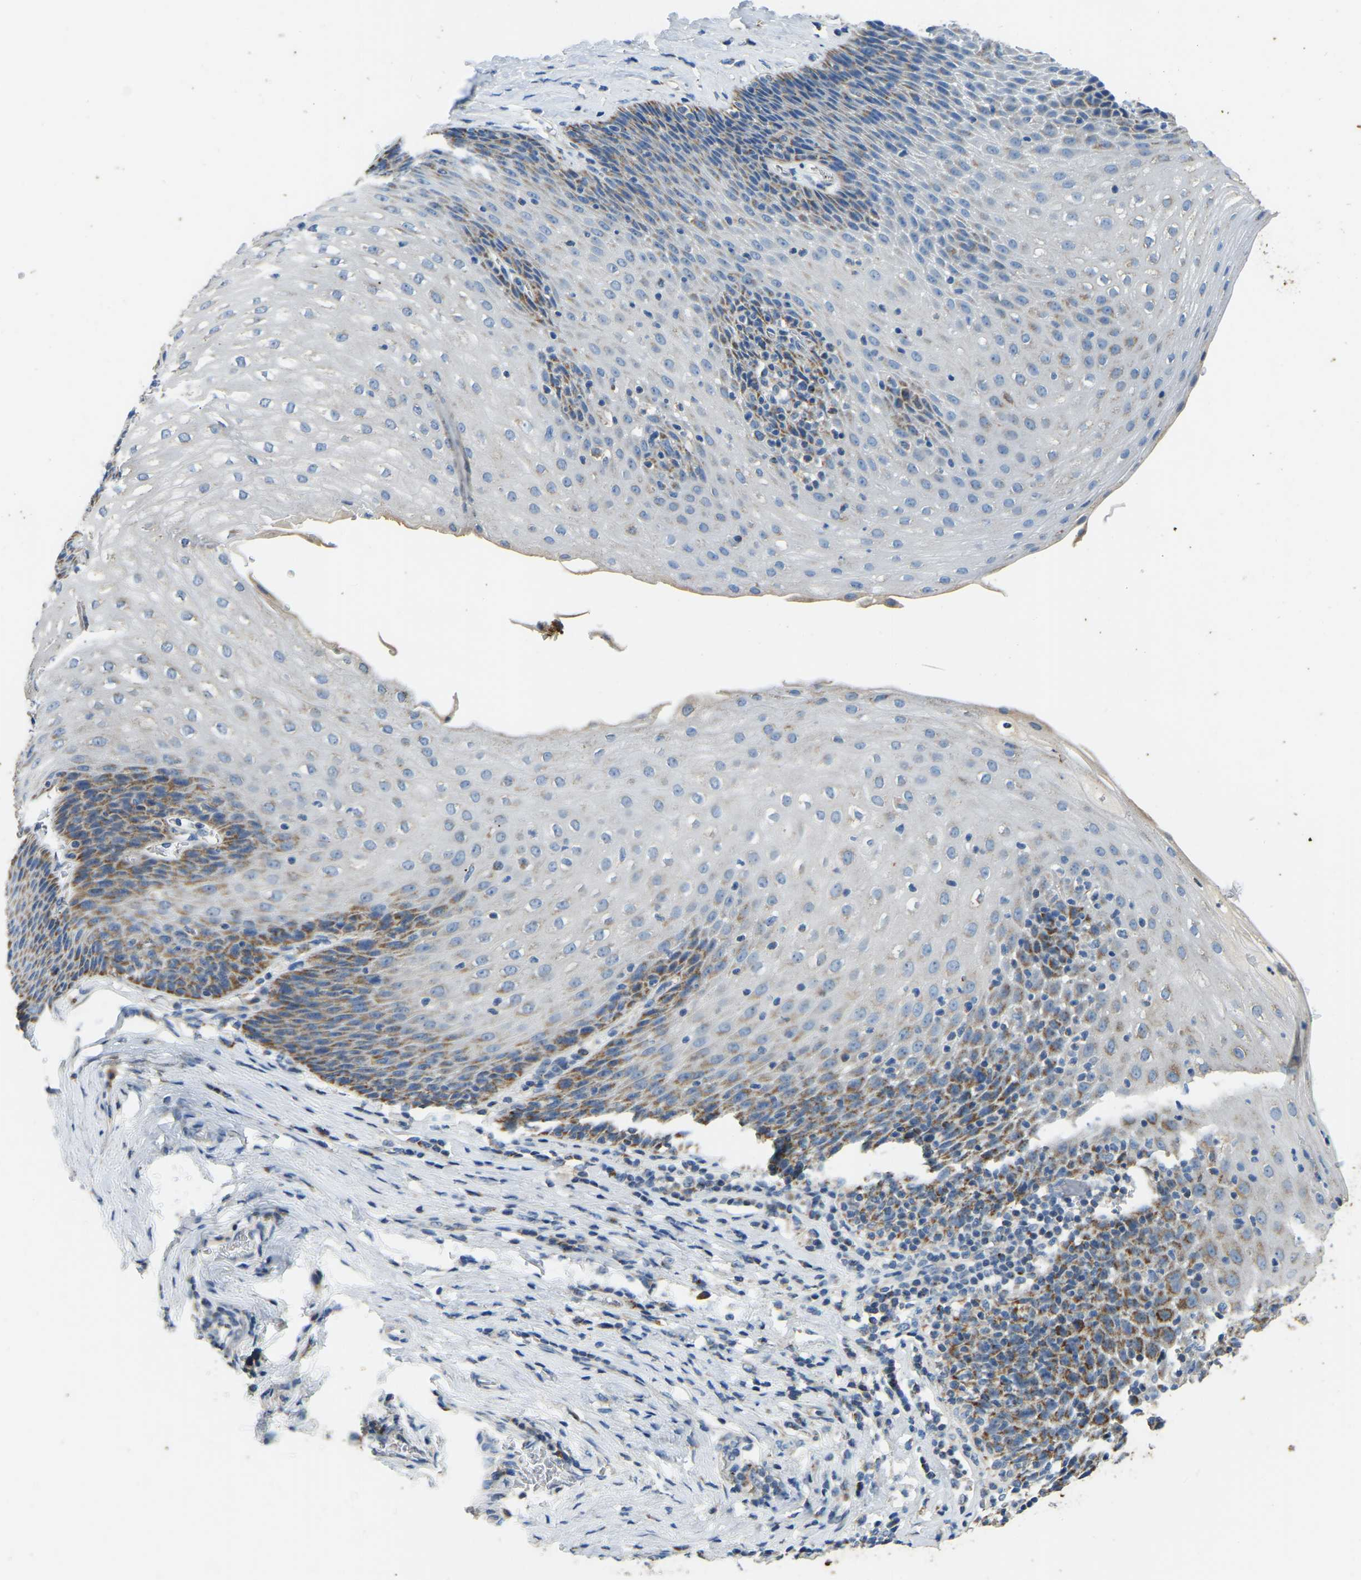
{"staining": {"intensity": "moderate", "quantity": "25%-75%", "location": "cytoplasmic/membranous"}, "tissue": "esophagus", "cell_type": "Squamous epithelial cells", "image_type": "normal", "snomed": [{"axis": "morphology", "description": "Normal tissue, NOS"}, {"axis": "topography", "description": "Esophagus"}], "caption": "Immunohistochemistry photomicrograph of benign esophagus stained for a protein (brown), which shows medium levels of moderate cytoplasmic/membranous positivity in about 25%-75% of squamous epithelial cells.", "gene": "ZNF200", "patient": {"sex": "female", "age": 61}}